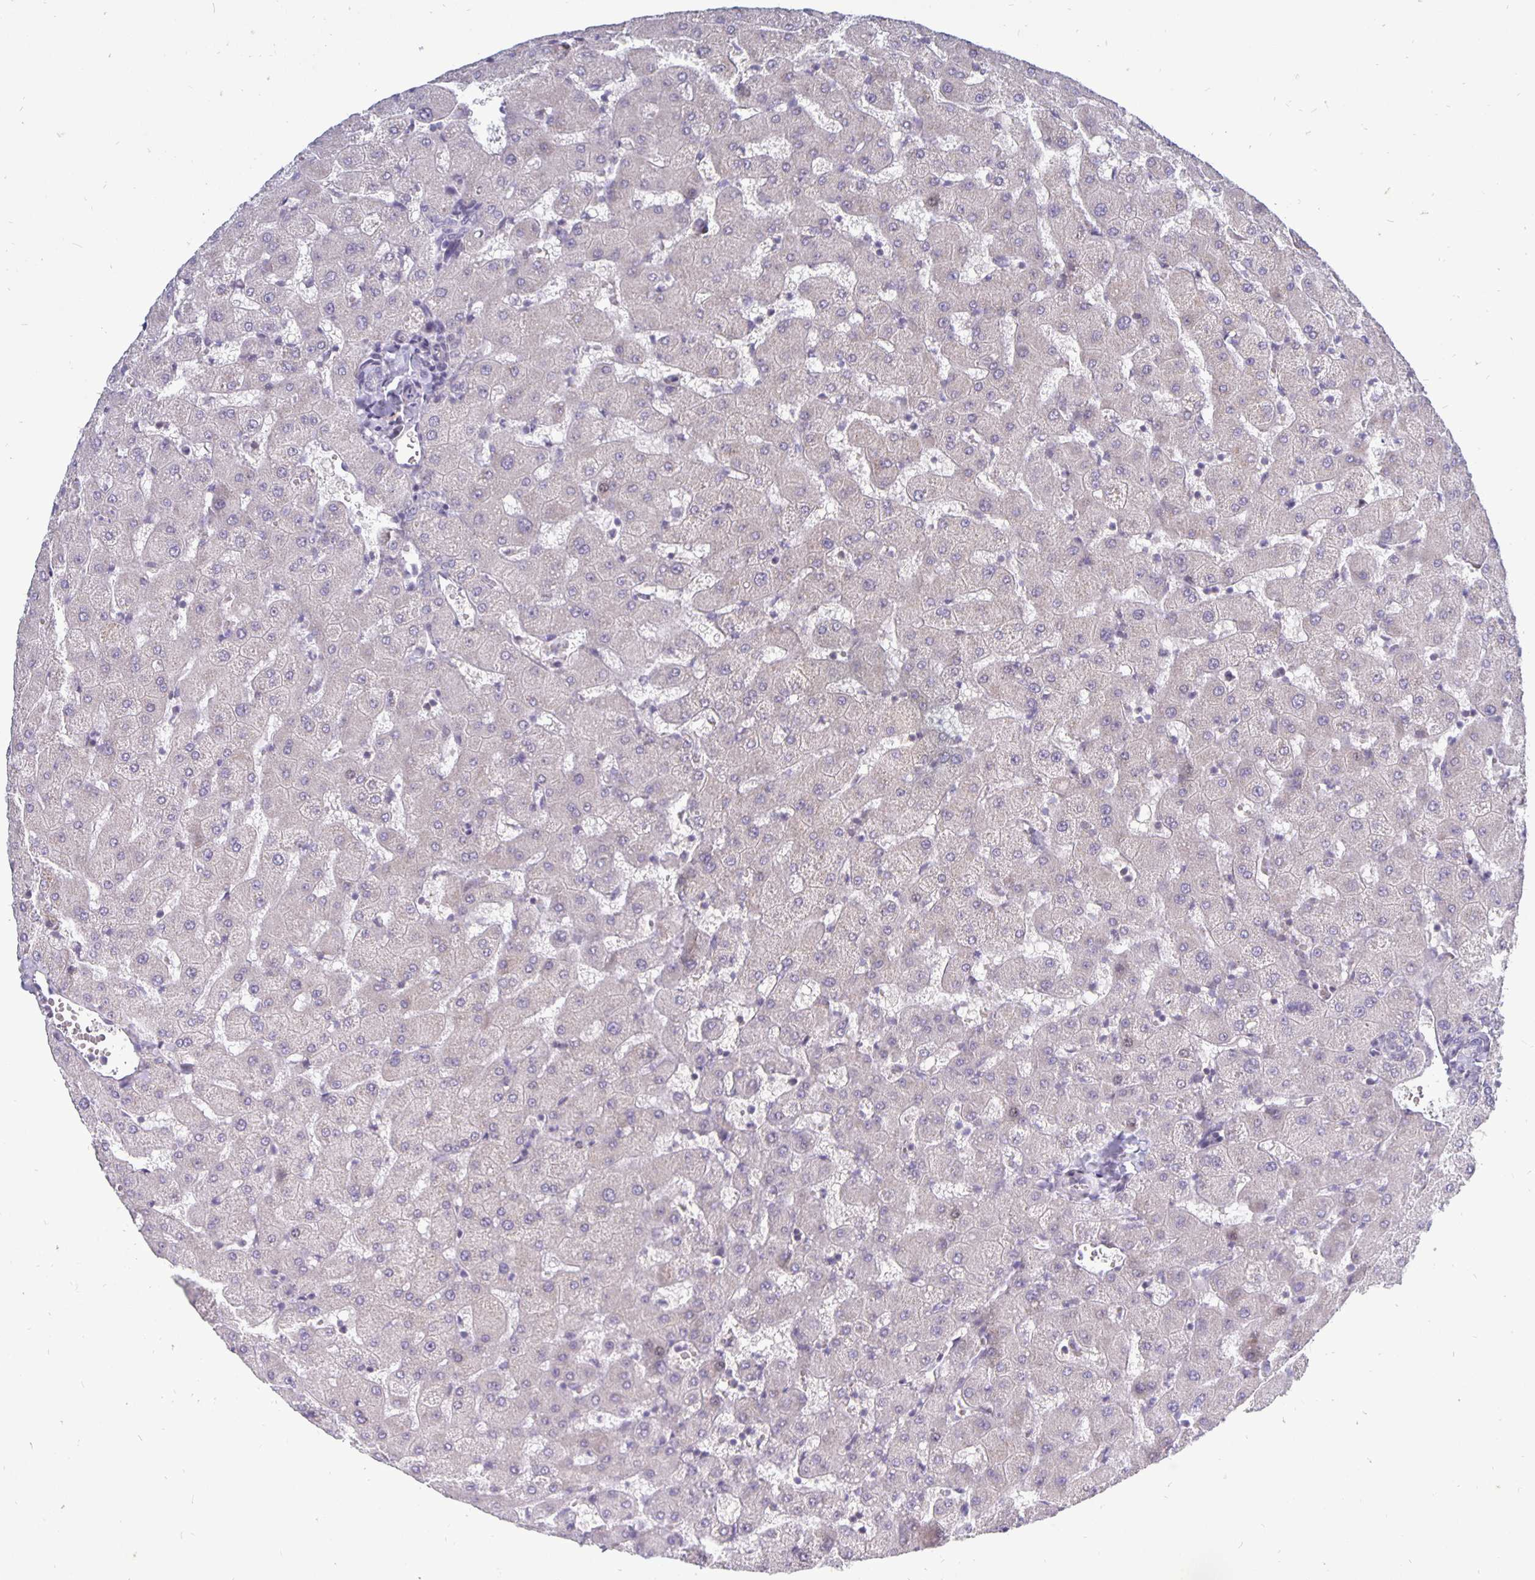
{"staining": {"intensity": "negative", "quantity": "none", "location": "none"}, "tissue": "liver", "cell_type": "Cholangiocytes", "image_type": "normal", "snomed": [{"axis": "morphology", "description": "Normal tissue, NOS"}, {"axis": "topography", "description": "Liver"}], "caption": "High power microscopy micrograph of an immunohistochemistry image of benign liver, revealing no significant positivity in cholangiocytes. The staining was performed using DAB (3,3'-diaminobenzidine) to visualize the protein expression in brown, while the nuclei were stained in blue with hematoxylin (Magnification: 20x).", "gene": "ERBB2", "patient": {"sex": "female", "age": 63}}